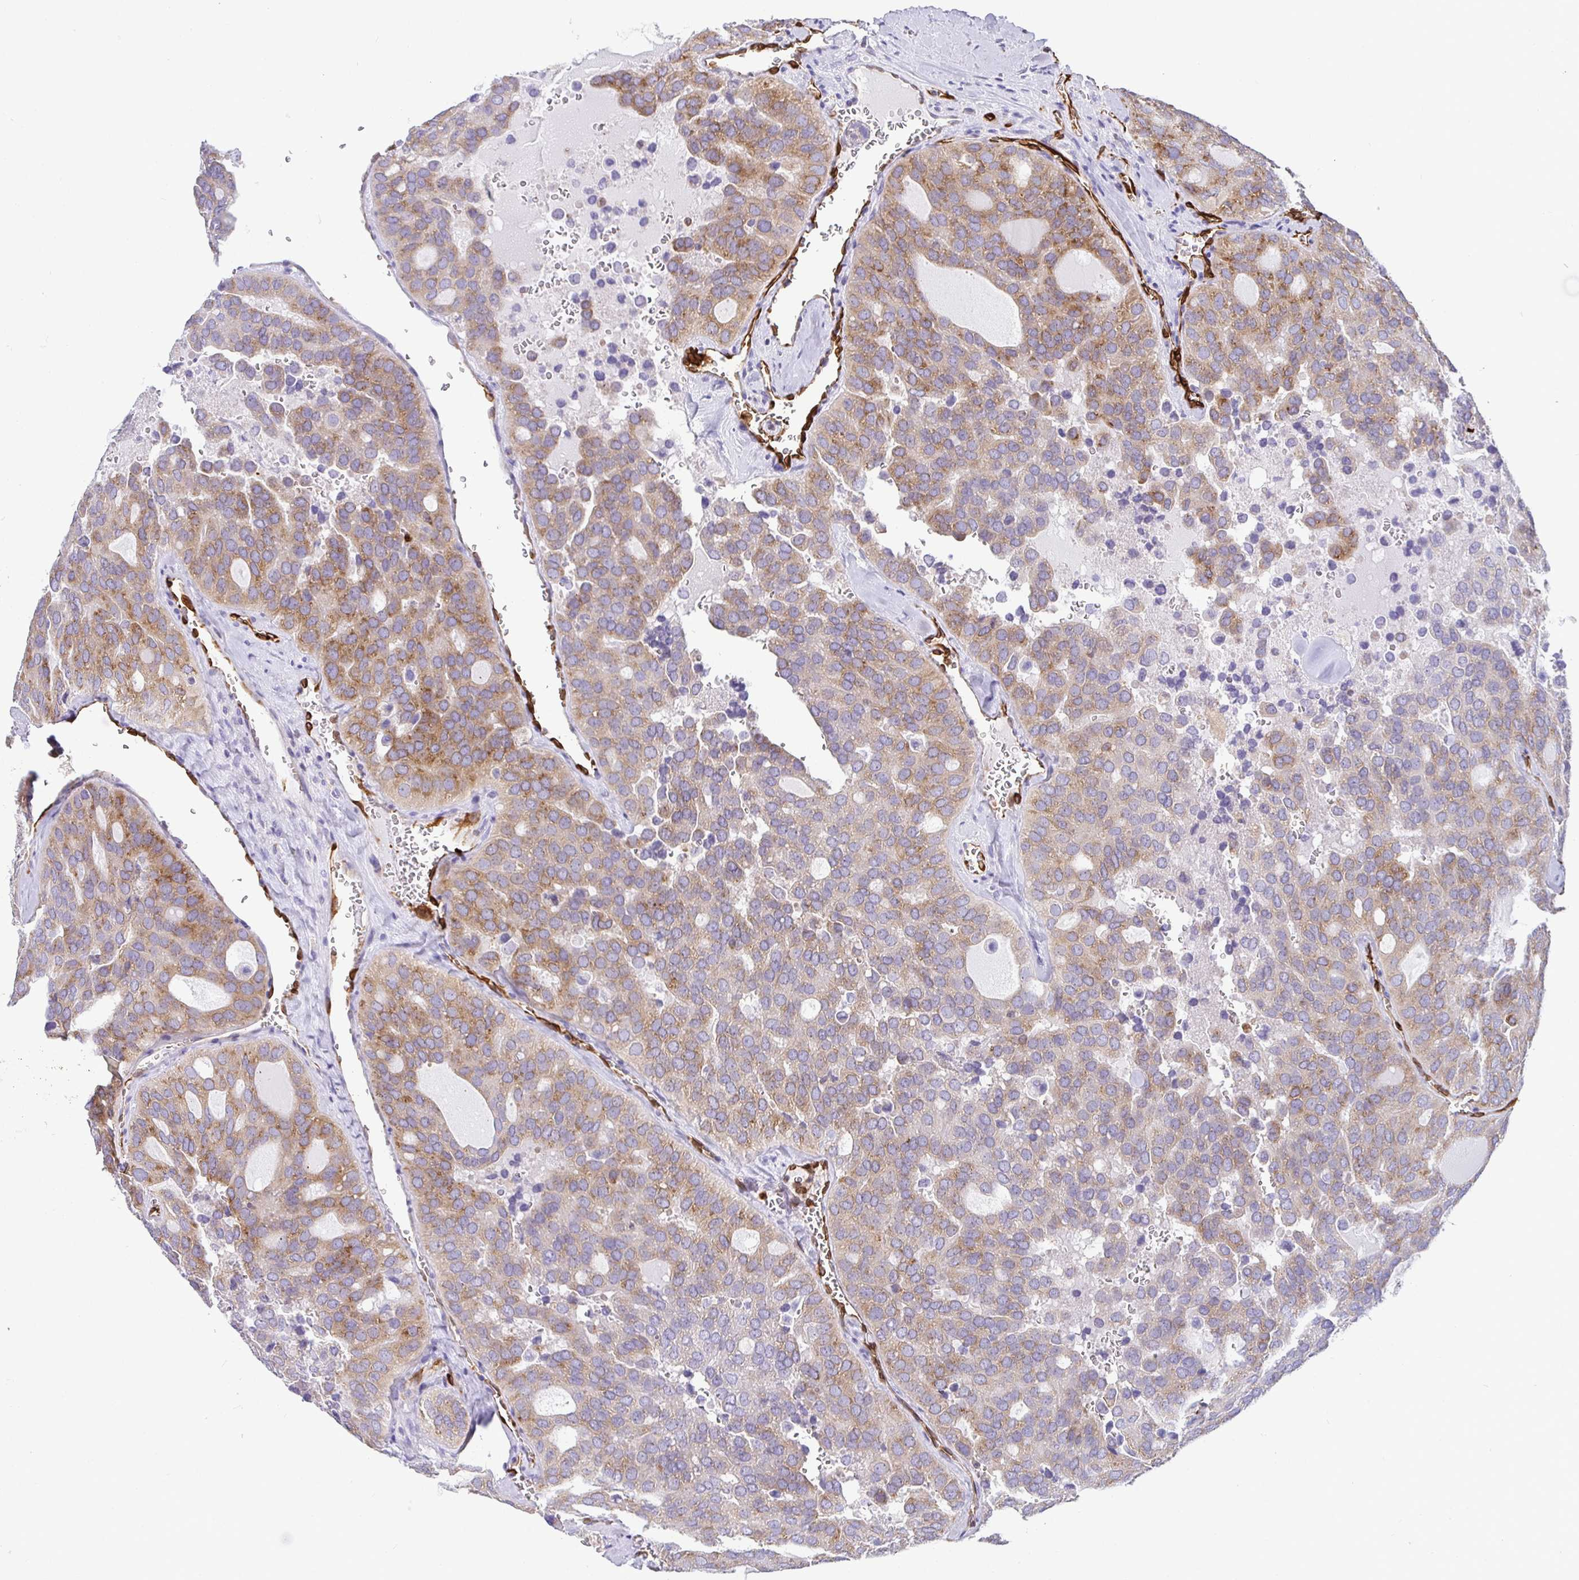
{"staining": {"intensity": "weak", "quantity": ">75%", "location": "cytoplasmic/membranous"}, "tissue": "thyroid cancer", "cell_type": "Tumor cells", "image_type": "cancer", "snomed": [{"axis": "morphology", "description": "Follicular adenoma carcinoma, NOS"}, {"axis": "topography", "description": "Thyroid gland"}], "caption": "An image of thyroid cancer (follicular adenoma carcinoma) stained for a protein shows weak cytoplasmic/membranous brown staining in tumor cells.", "gene": "TP53I11", "patient": {"sex": "male", "age": 75}}